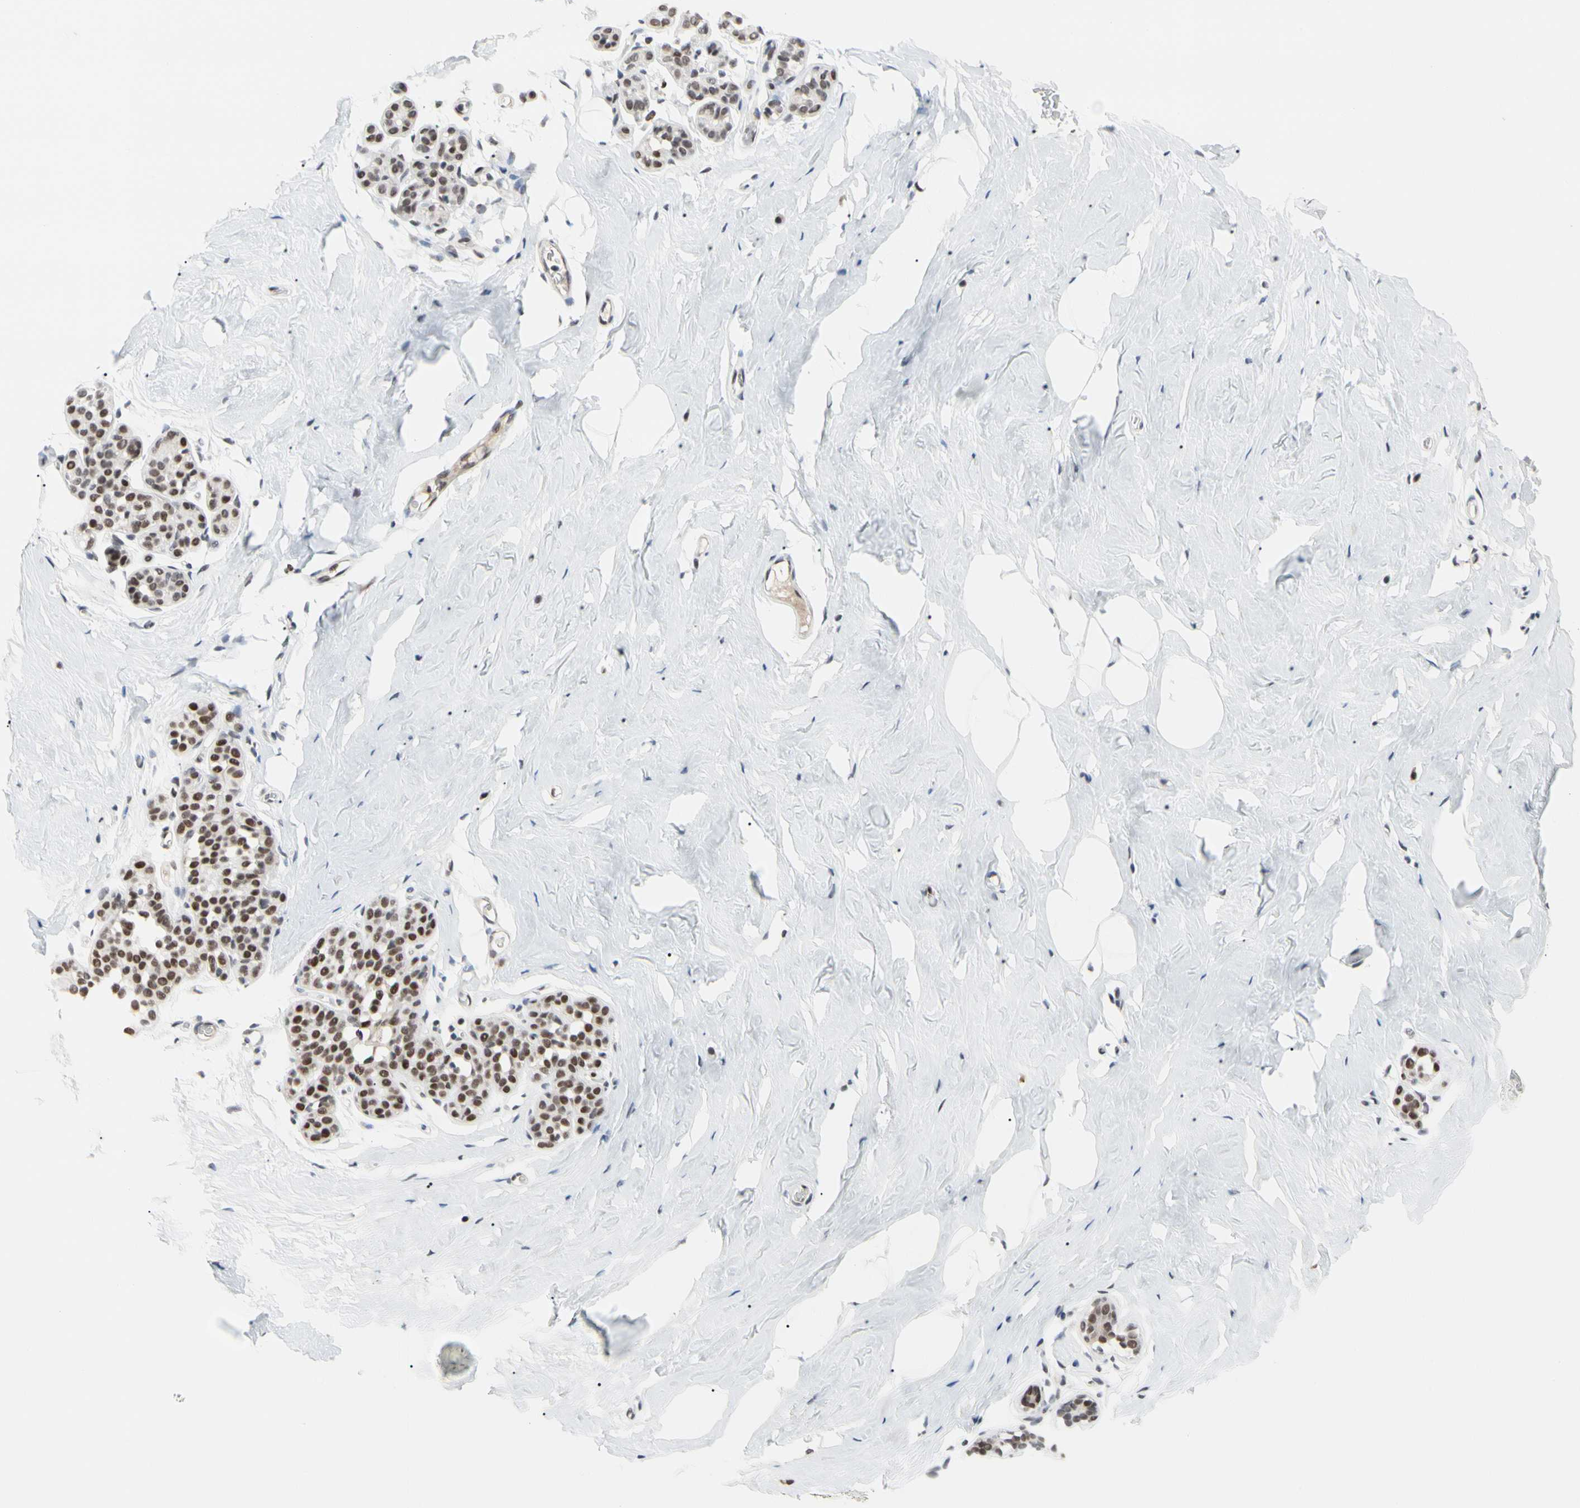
{"staining": {"intensity": "weak", "quantity": "<25%", "location": "nuclear"}, "tissue": "breast", "cell_type": "Adipocytes", "image_type": "normal", "snomed": [{"axis": "morphology", "description": "Normal tissue, NOS"}, {"axis": "topography", "description": "Breast"}], "caption": "This is an IHC image of normal human breast. There is no positivity in adipocytes.", "gene": "FAM98B", "patient": {"sex": "female", "age": 75}}